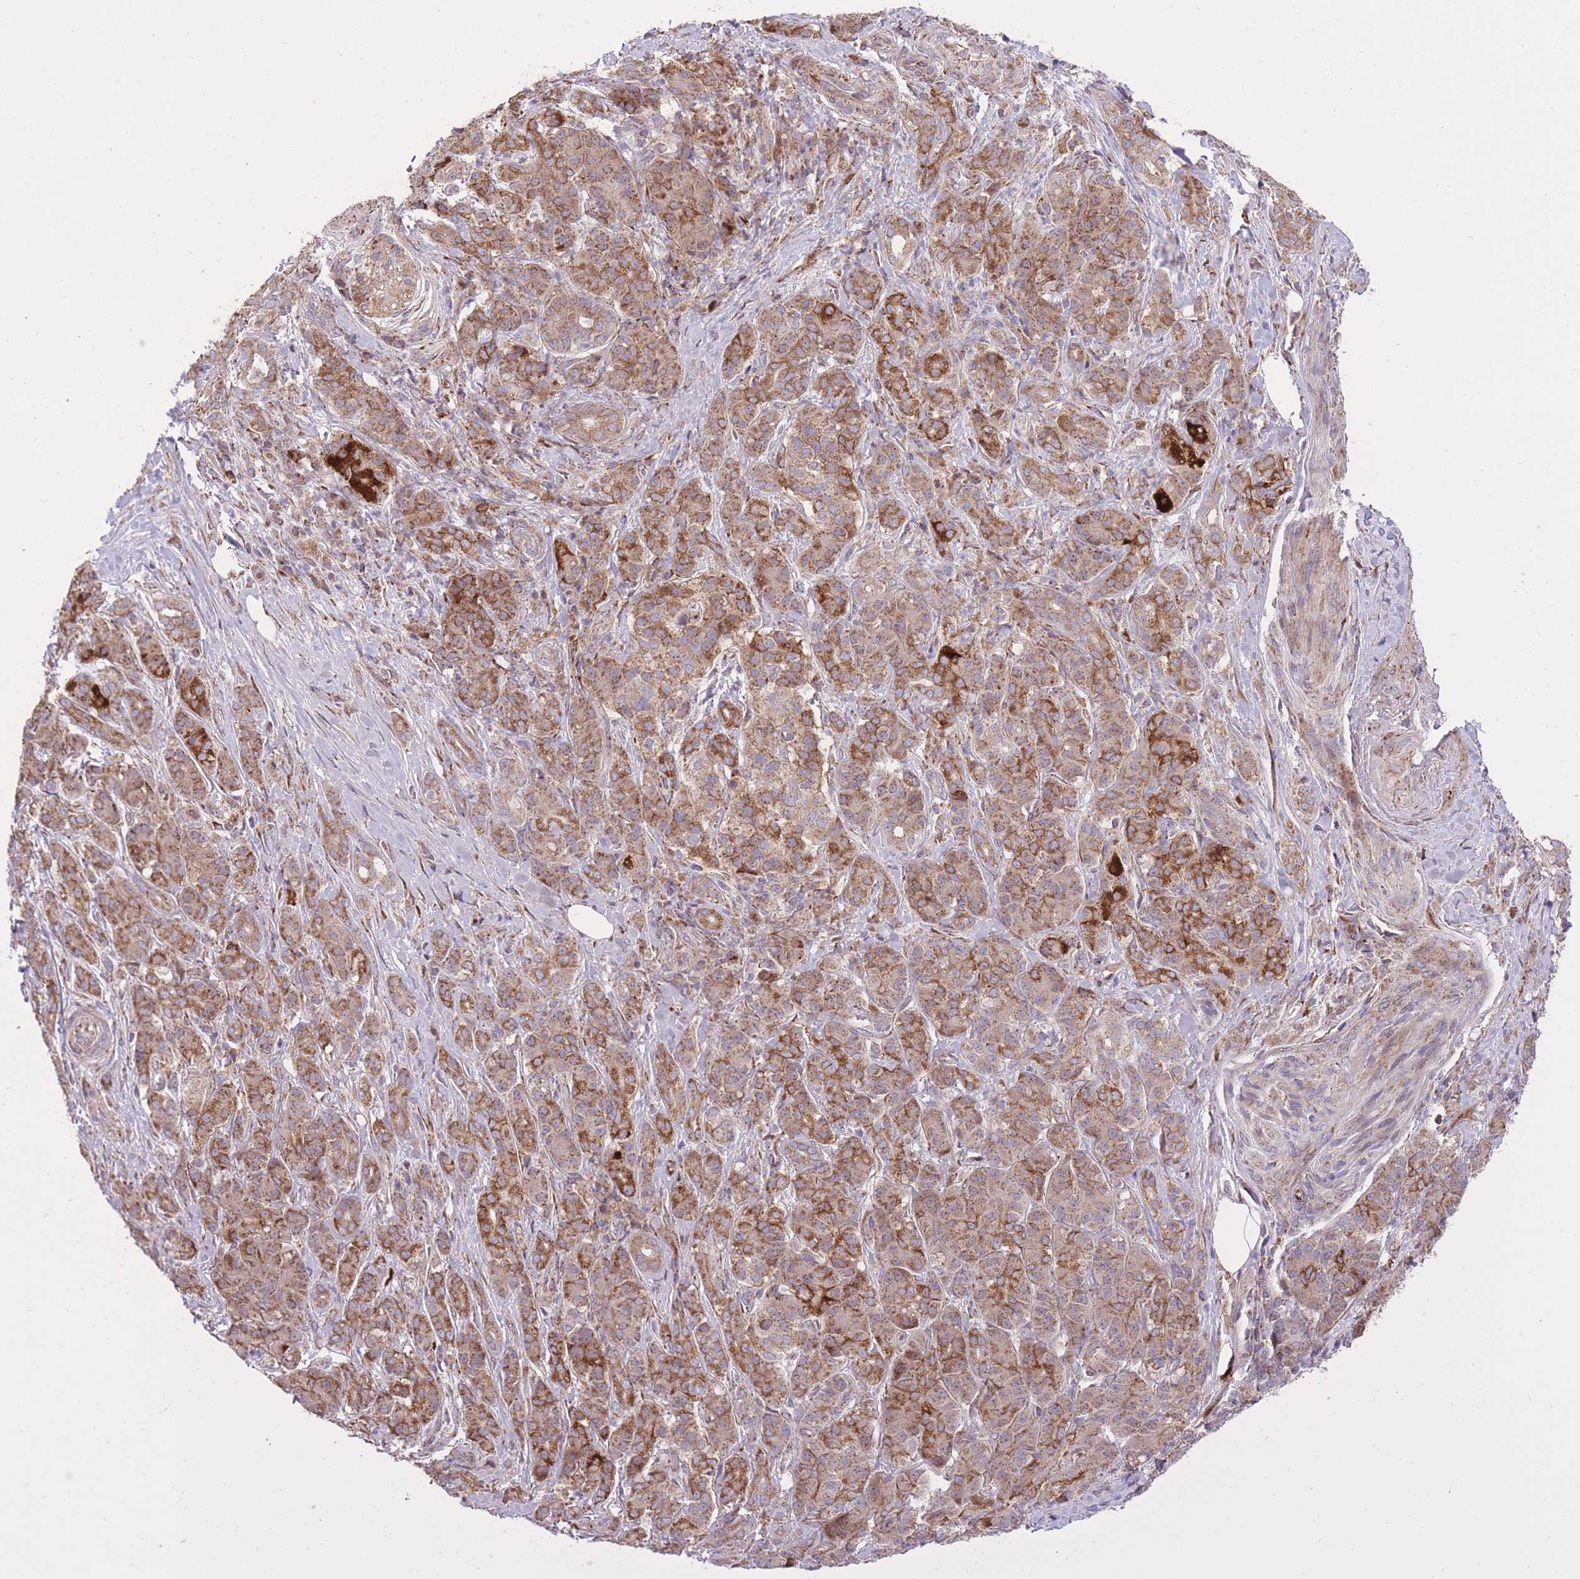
{"staining": {"intensity": "moderate", "quantity": ">75%", "location": "cytoplasmic/membranous"}, "tissue": "pancreatic cancer", "cell_type": "Tumor cells", "image_type": "cancer", "snomed": [{"axis": "morphology", "description": "Adenocarcinoma, NOS"}, {"axis": "topography", "description": "Pancreas"}], "caption": "This photomicrograph demonstrates immunohistochemistry staining of human pancreatic adenocarcinoma, with medium moderate cytoplasmic/membranous staining in about >75% of tumor cells.", "gene": "SLC4A4", "patient": {"sex": "male", "age": 57}}